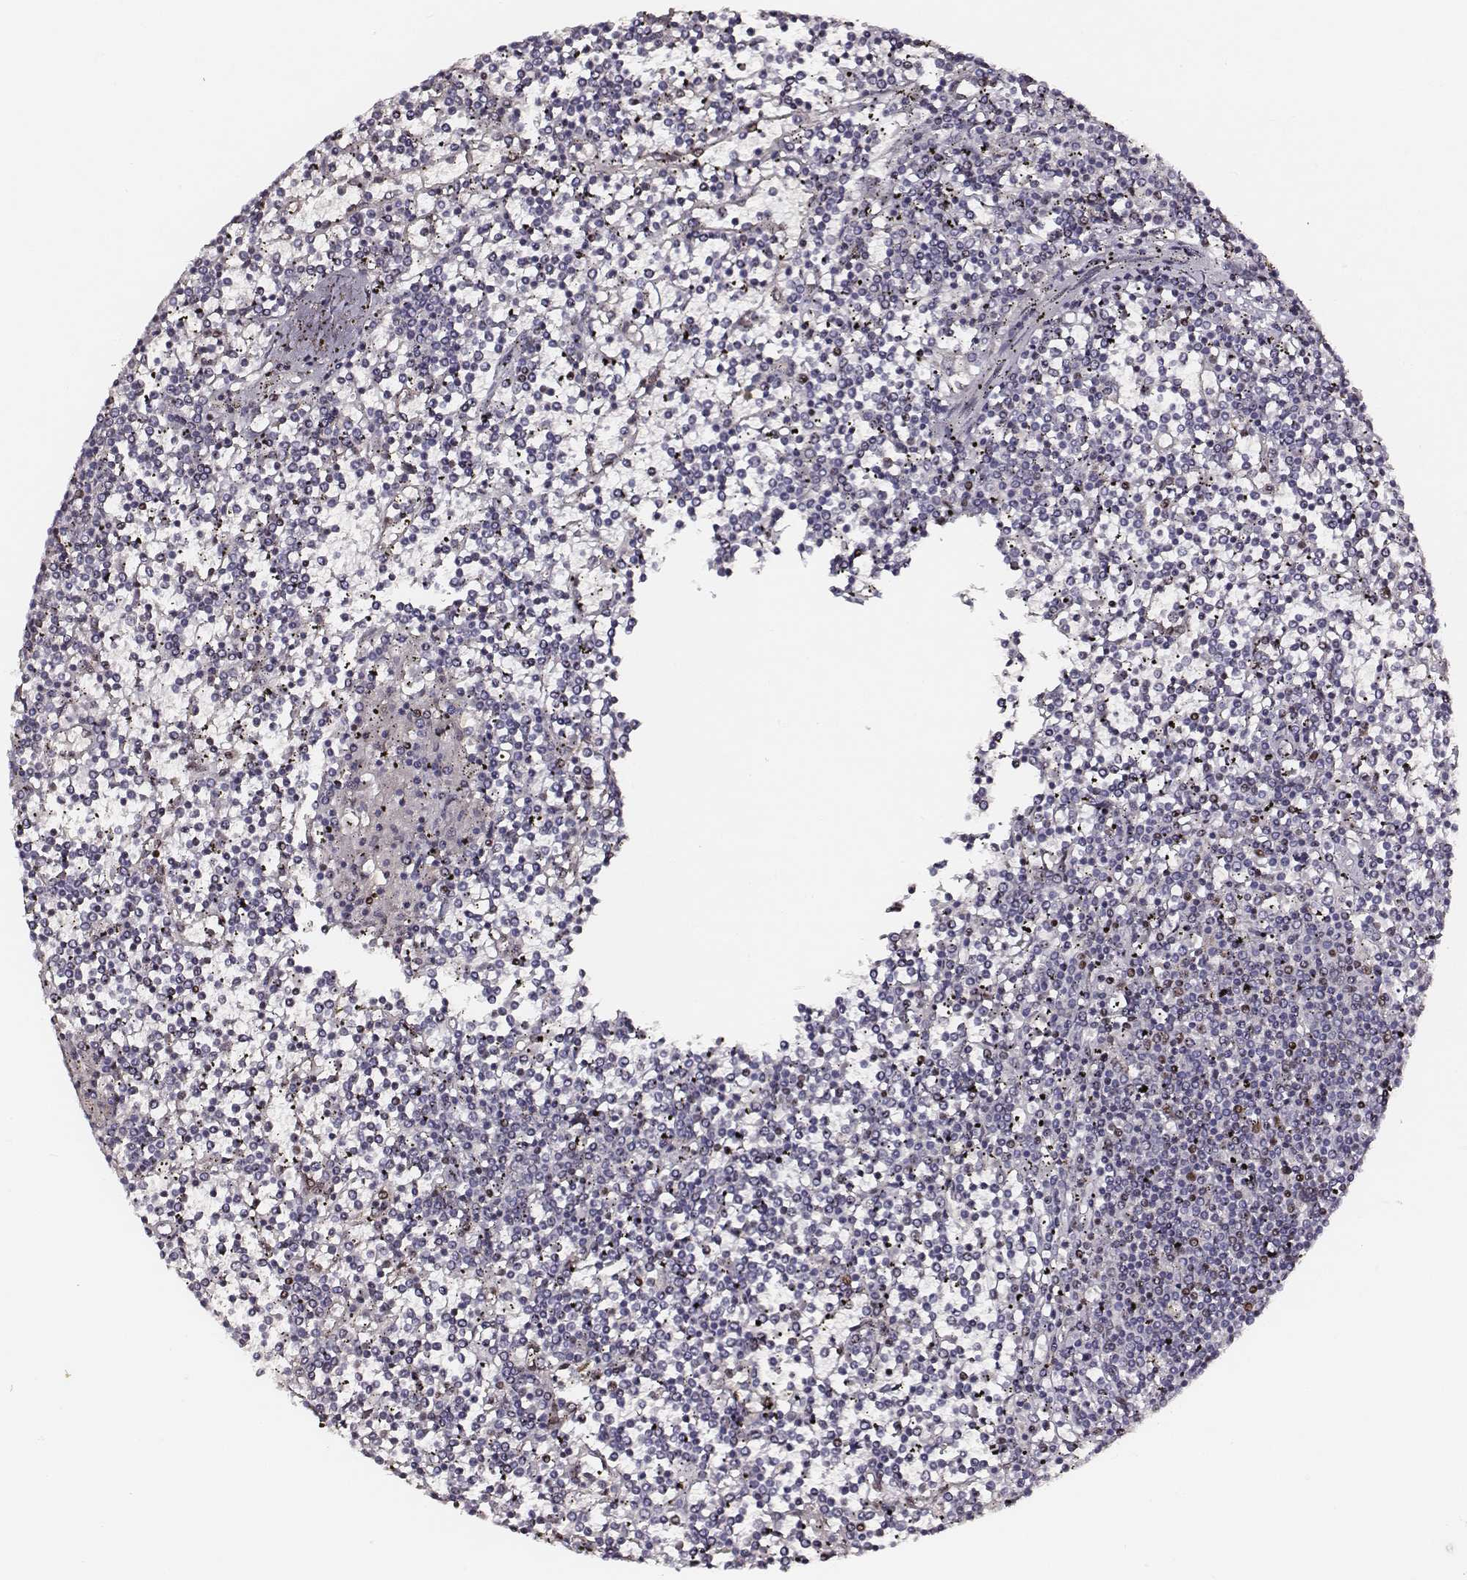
{"staining": {"intensity": "weak", "quantity": "<25%", "location": "nuclear"}, "tissue": "lymphoma", "cell_type": "Tumor cells", "image_type": "cancer", "snomed": [{"axis": "morphology", "description": "Malignant lymphoma, non-Hodgkin's type, Low grade"}, {"axis": "topography", "description": "Spleen"}], "caption": "DAB (3,3'-diaminobenzidine) immunohistochemical staining of human lymphoma demonstrates no significant positivity in tumor cells. The staining is performed using DAB (3,3'-diaminobenzidine) brown chromogen with nuclei counter-stained in using hematoxylin.", "gene": "PPARA", "patient": {"sex": "female", "age": 19}}